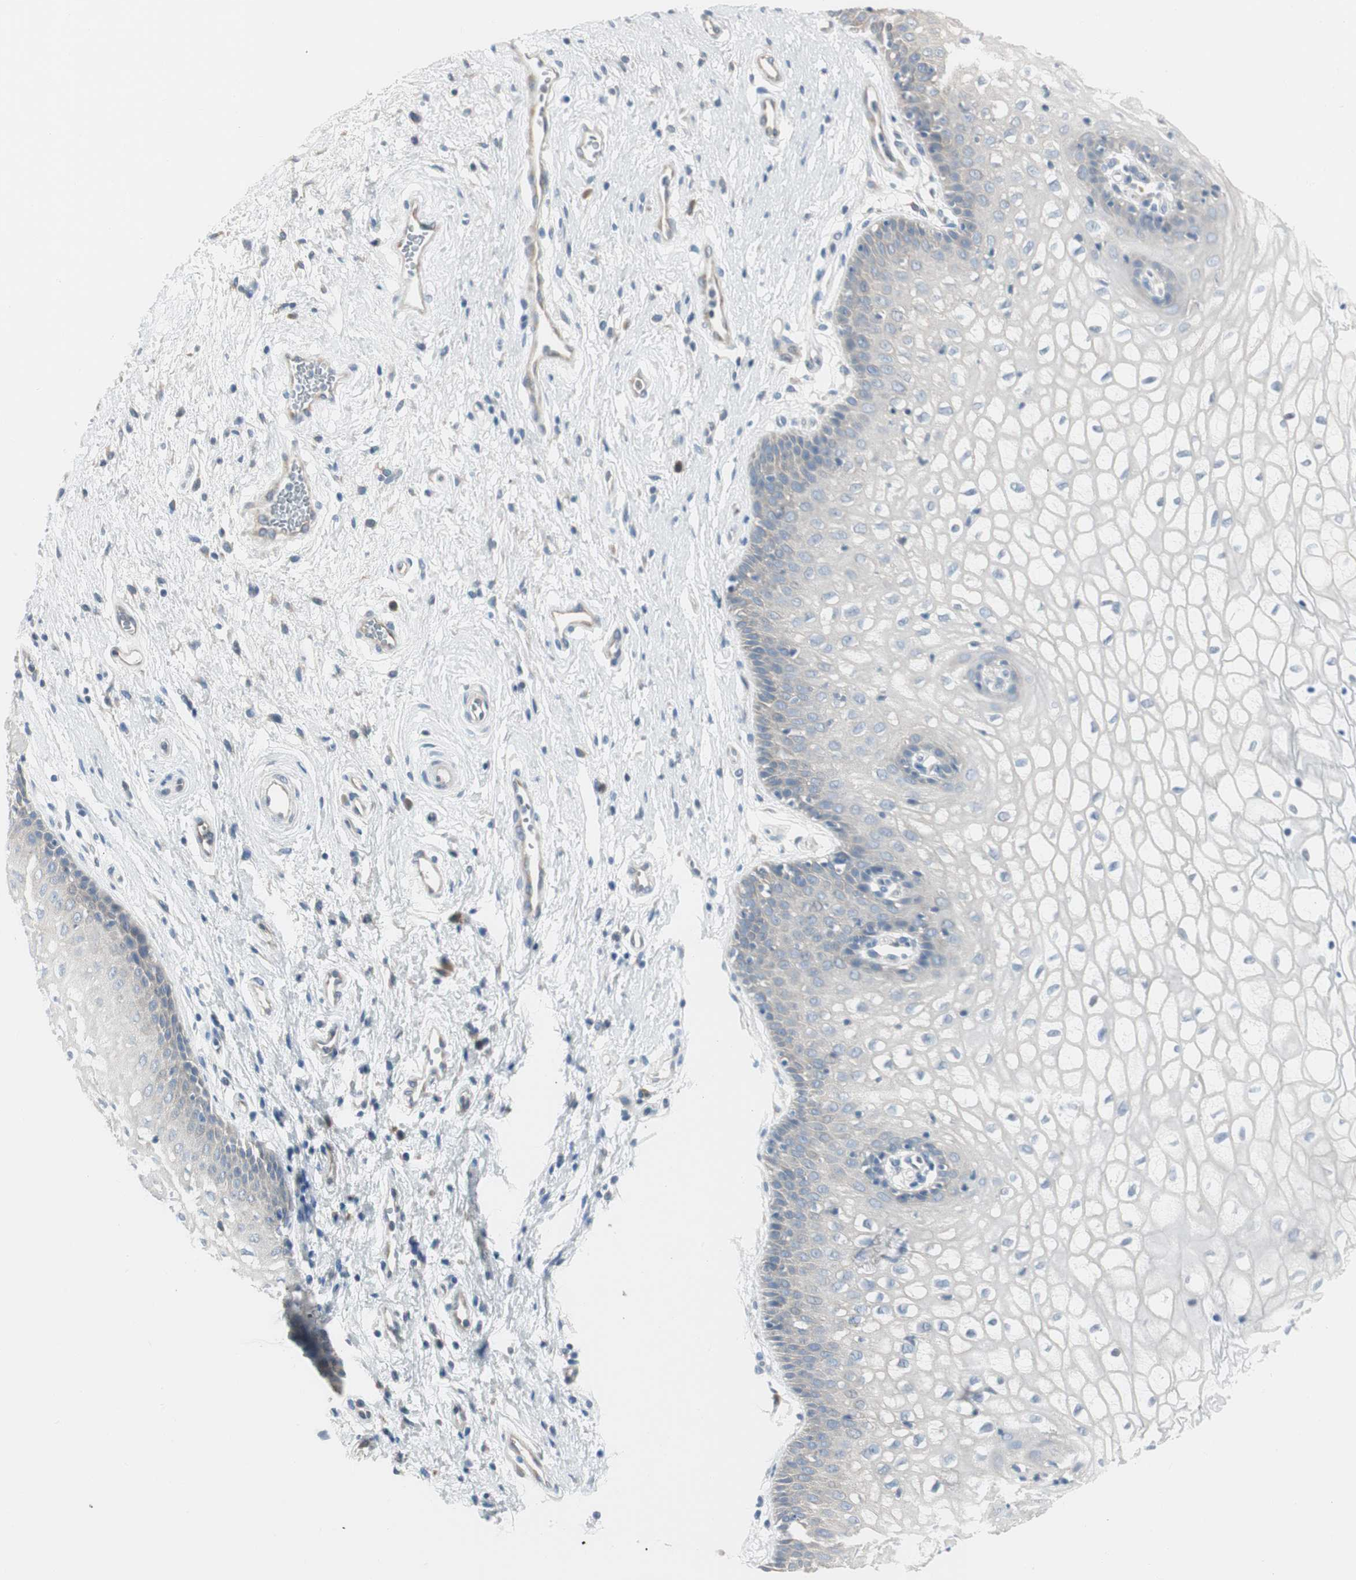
{"staining": {"intensity": "negative", "quantity": "none", "location": "none"}, "tissue": "vagina", "cell_type": "Squamous epithelial cells", "image_type": "normal", "snomed": [{"axis": "morphology", "description": "Normal tissue, NOS"}, {"axis": "topography", "description": "Vagina"}], "caption": "Micrograph shows no significant protein positivity in squamous epithelial cells of unremarkable vagina.", "gene": "SPINK4", "patient": {"sex": "female", "age": 34}}